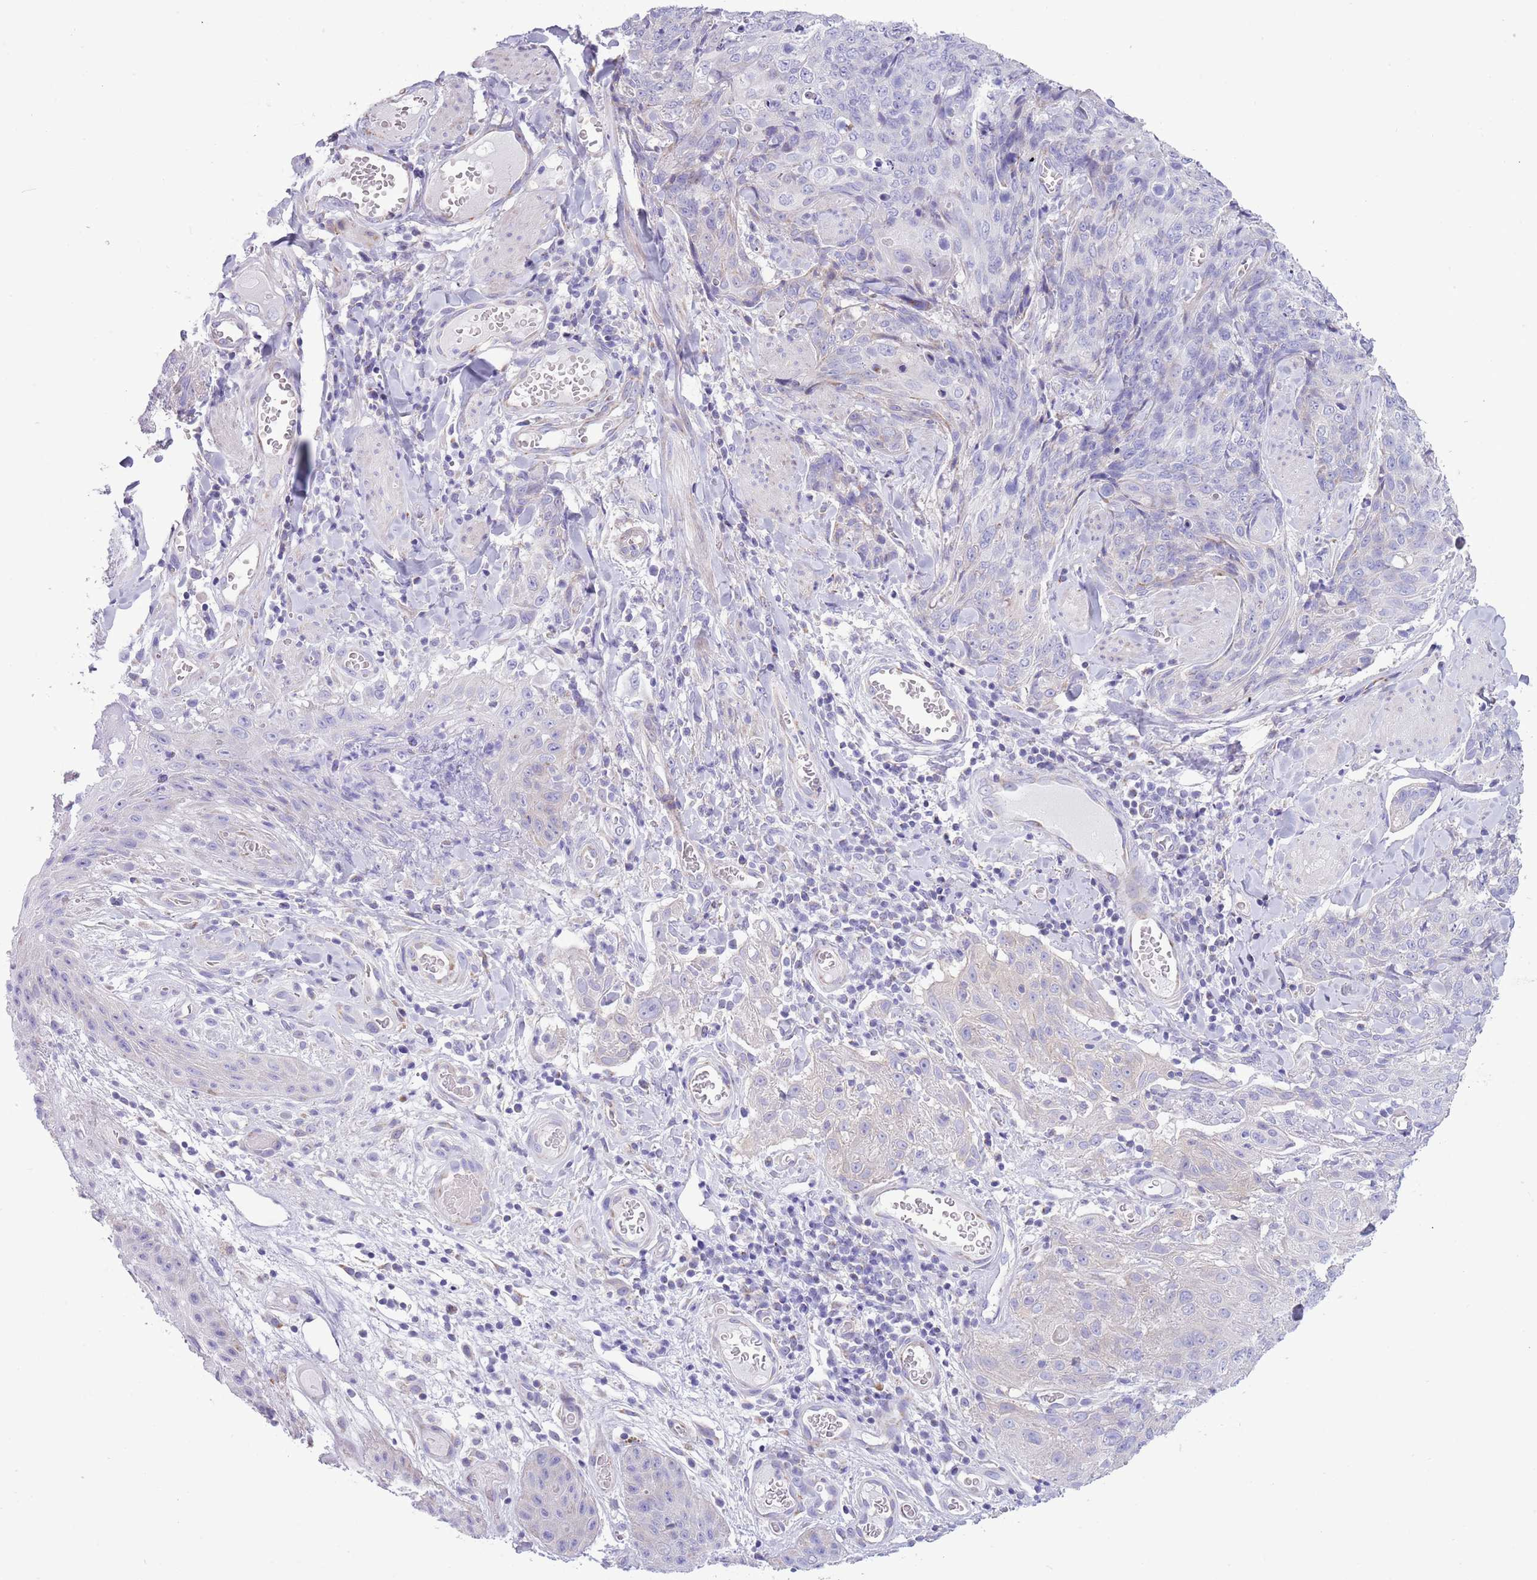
{"staining": {"intensity": "negative", "quantity": "none", "location": "none"}, "tissue": "skin cancer", "cell_type": "Tumor cells", "image_type": "cancer", "snomed": [{"axis": "morphology", "description": "Squamous cell carcinoma, NOS"}, {"axis": "topography", "description": "Skin"}, {"axis": "topography", "description": "Vulva"}], "caption": "High power microscopy micrograph of an immunohistochemistry micrograph of squamous cell carcinoma (skin), revealing no significant expression in tumor cells.", "gene": "MOCOS", "patient": {"sex": "female", "age": 85}}